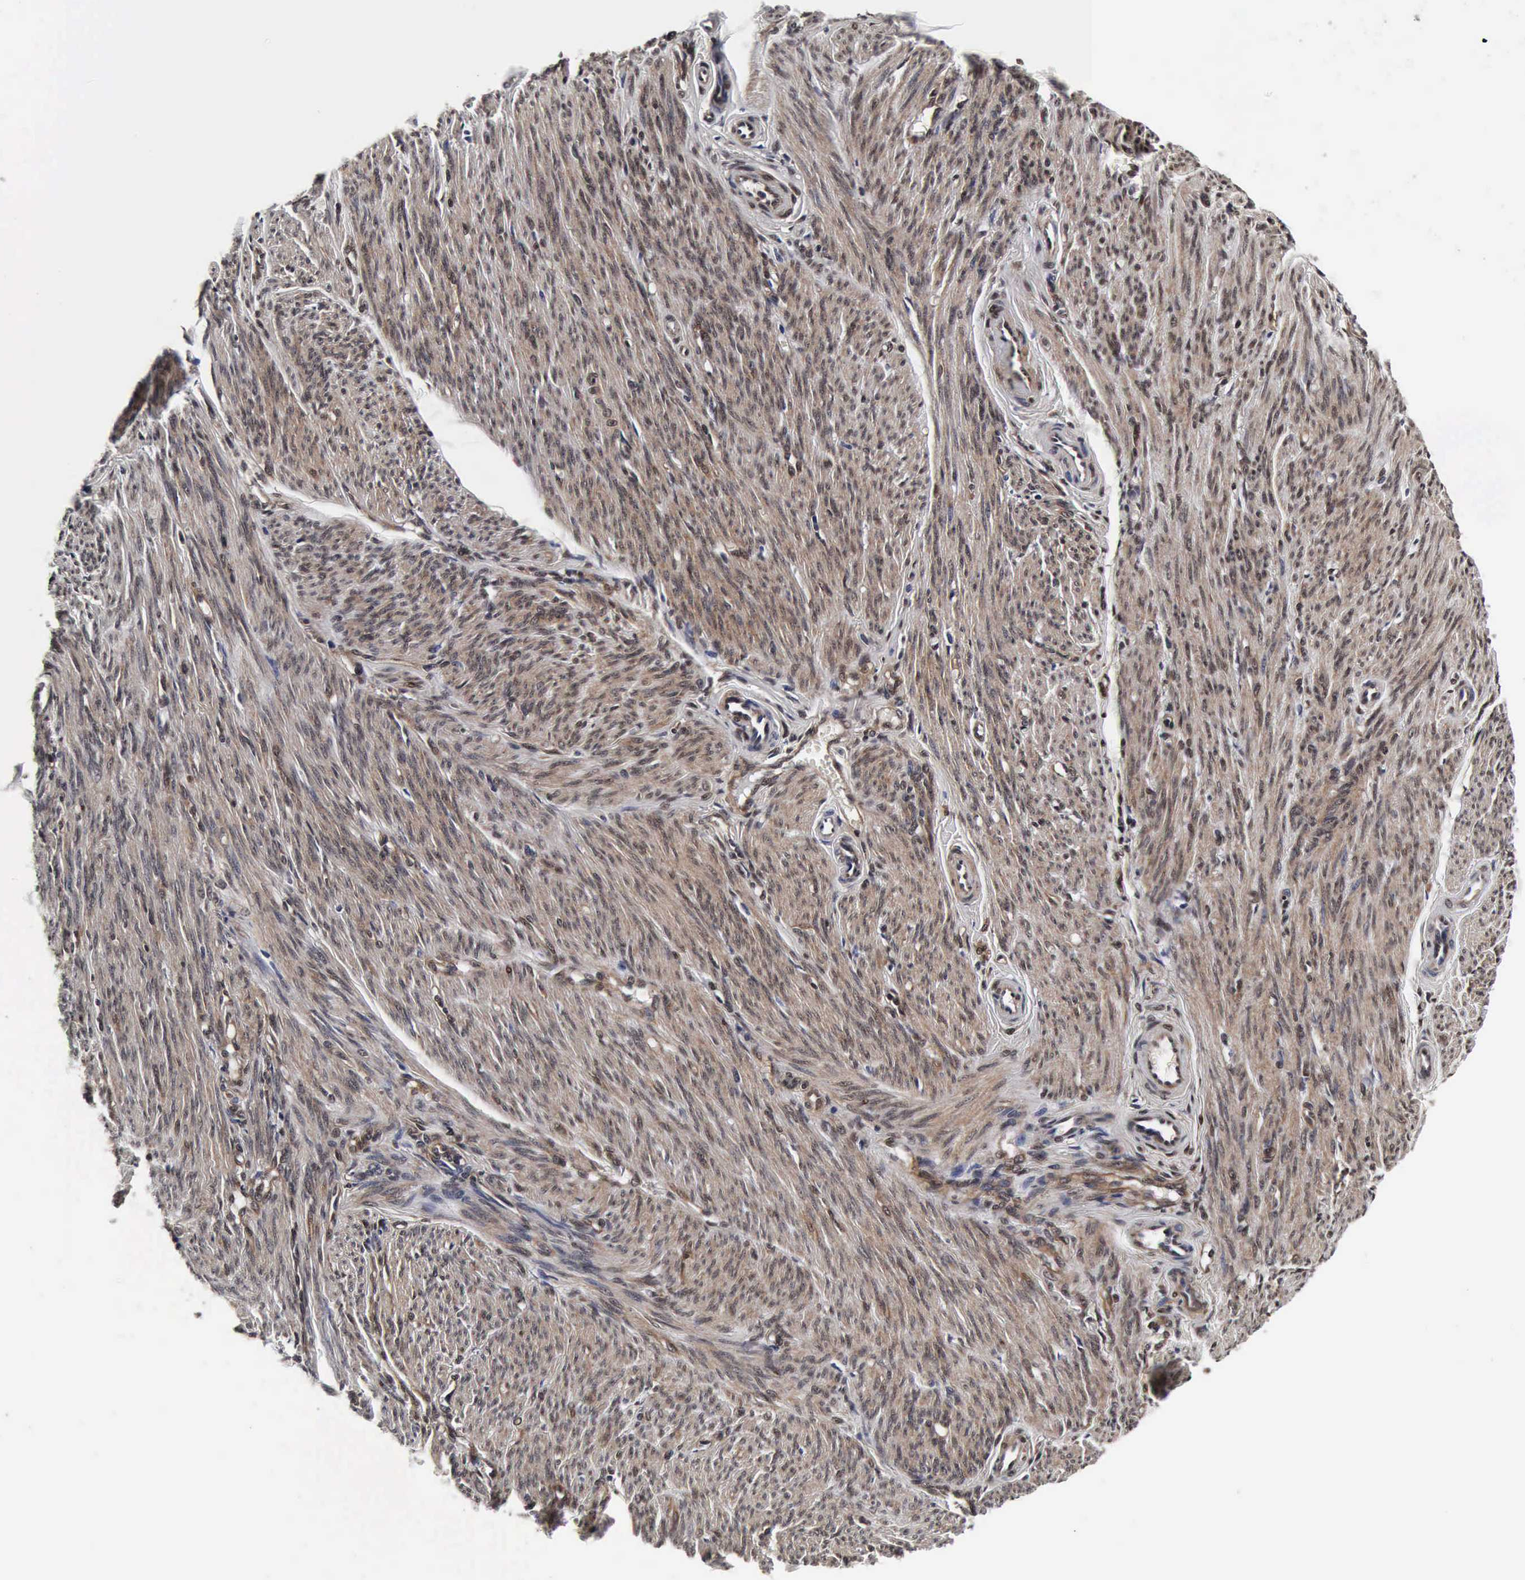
{"staining": {"intensity": "weak", "quantity": ">75%", "location": "cytoplasmic/membranous"}, "tissue": "smooth muscle", "cell_type": "Smooth muscle cells", "image_type": "normal", "snomed": [{"axis": "morphology", "description": "Normal tissue, NOS"}, {"axis": "topography", "description": "Smooth muscle"}, {"axis": "topography", "description": "Cervix"}], "caption": "A photomicrograph showing weak cytoplasmic/membranous positivity in approximately >75% of smooth muscle cells in normal smooth muscle, as visualized by brown immunohistochemical staining.", "gene": "UBC", "patient": {"sex": "female", "age": 70}}